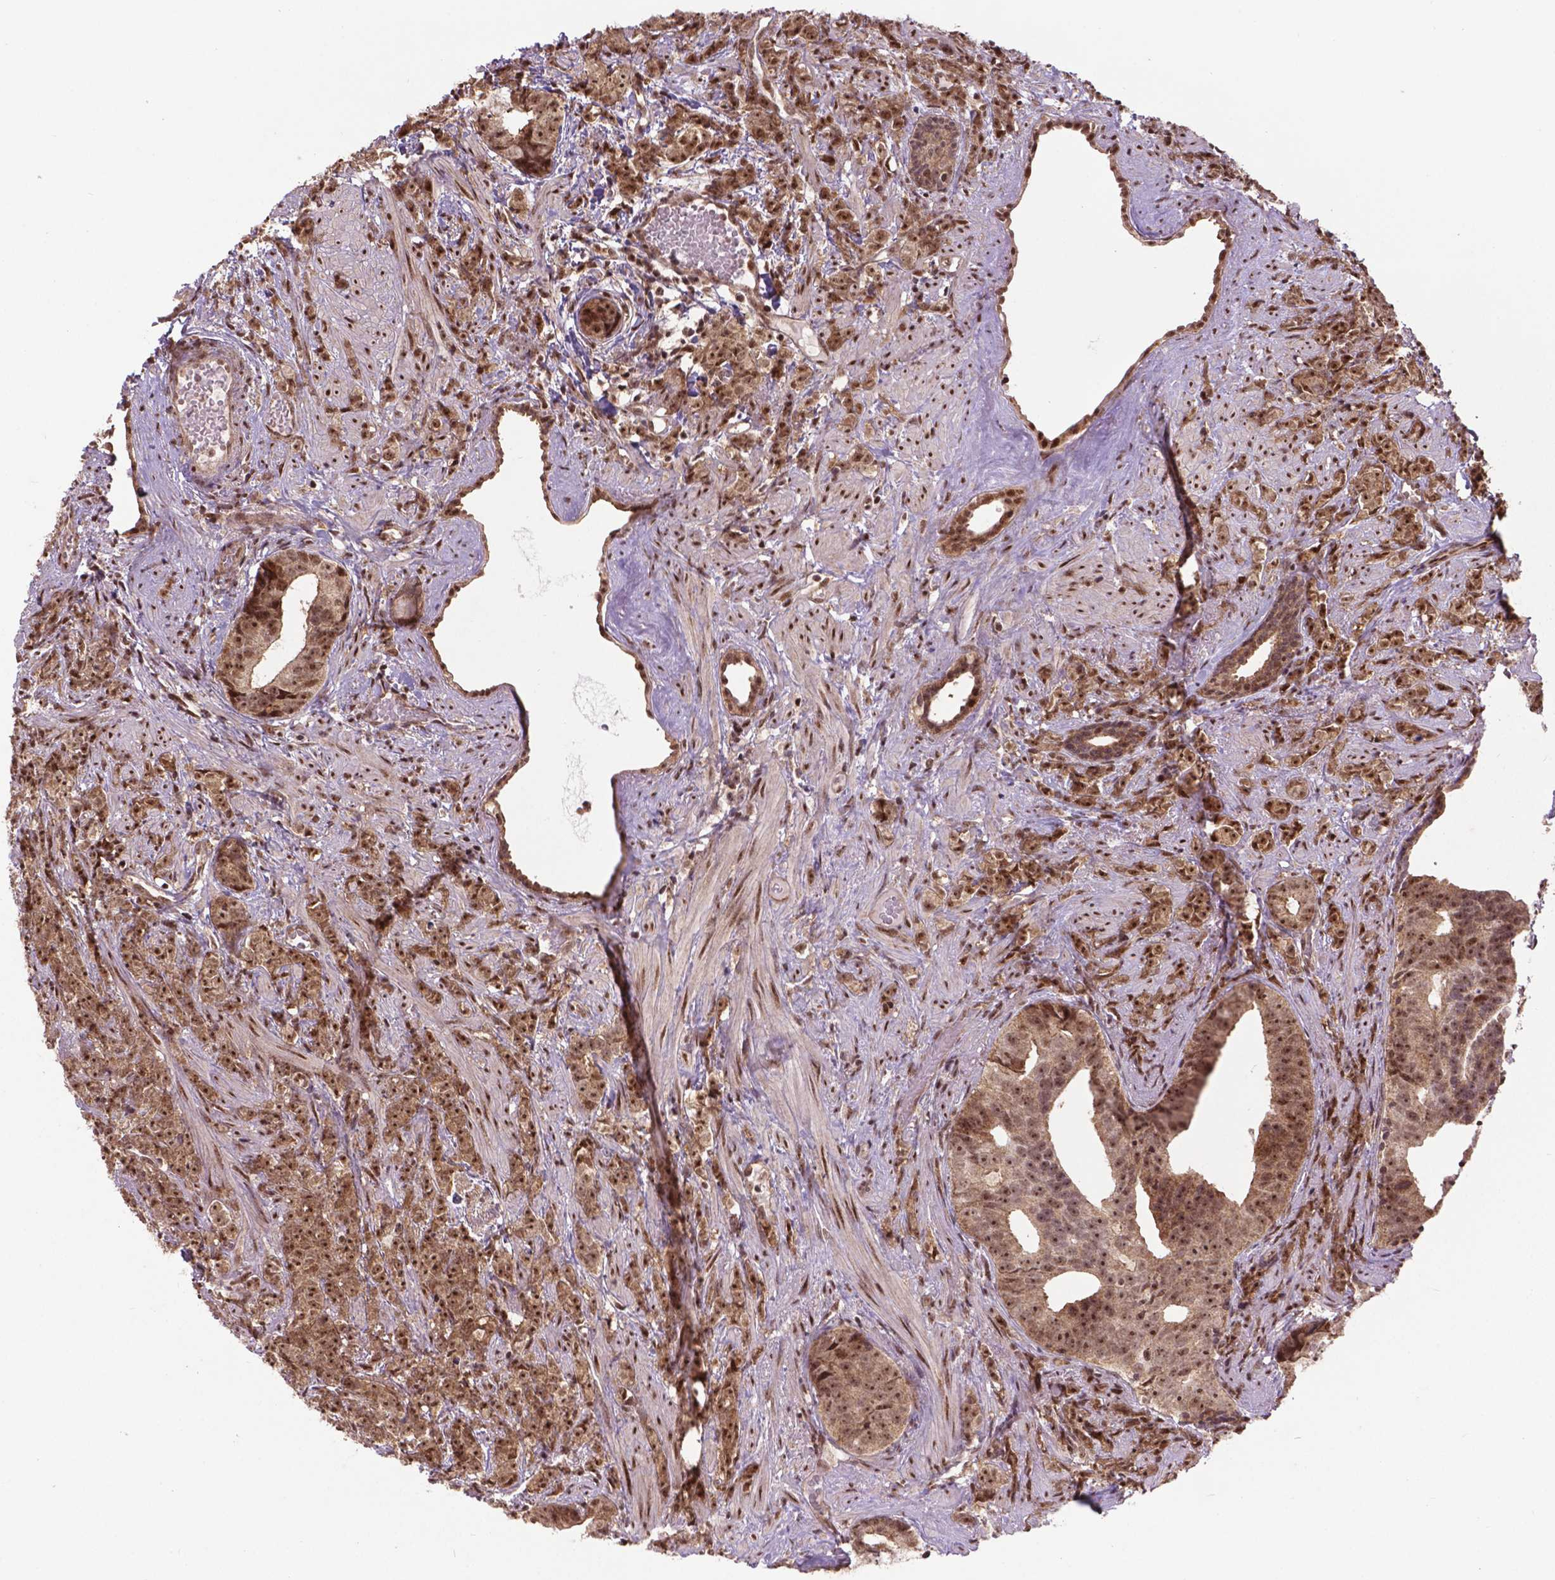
{"staining": {"intensity": "moderate", "quantity": ">75%", "location": "cytoplasmic/membranous,nuclear"}, "tissue": "prostate cancer", "cell_type": "Tumor cells", "image_type": "cancer", "snomed": [{"axis": "morphology", "description": "Adenocarcinoma, High grade"}, {"axis": "topography", "description": "Prostate"}], "caption": "Adenocarcinoma (high-grade) (prostate) was stained to show a protein in brown. There is medium levels of moderate cytoplasmic/membranous and nuclear positivity in about >75% of tumor cells. (brown staining indicates protein expression, while blue staining denotes nuclei).", "gene": "CSNK2A1", "patient": {"sex": "male", "age": 81}}